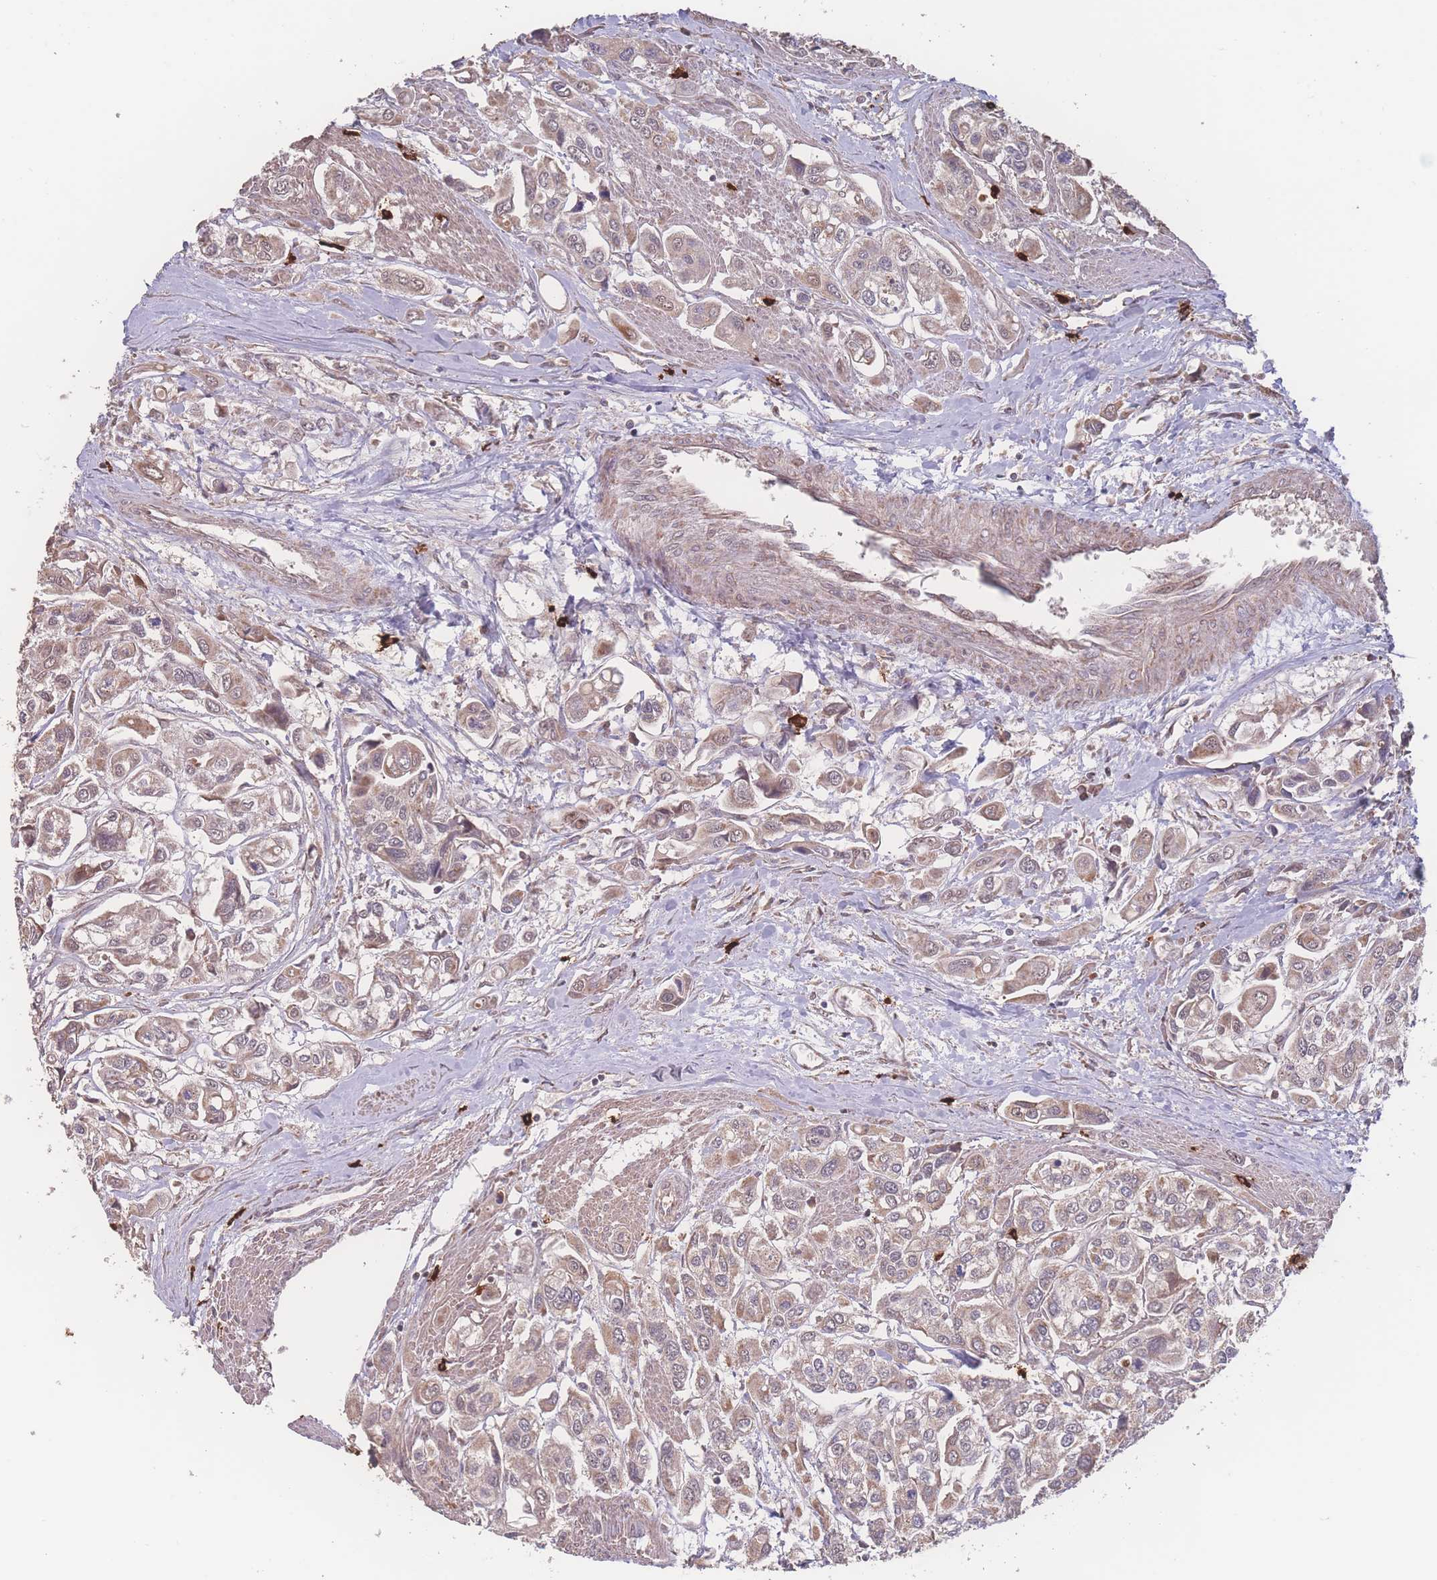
{"staining": {"intensity": "moderate", "quantity": "25%-75%", "location": "cytoplasmic/membranous"}, "tissue": "urothelial cancer", "cell_type": "Tumor cells", "image_type": "cancer", "snomed": [{"axis": "morphology", "description": "Urothelial carcinoma, High grade"}, {"axis": "topography", "description": "Urinary bladder"}], "caption": "A high-resolution micrograph shows IHC staining of urothelial cancer, which displays moderate cytoplasmic/membranous staining in about 25%-75% of tumor cells.", "gene": "SGSM3", "patient": {"sex": "male", "age": 67}}